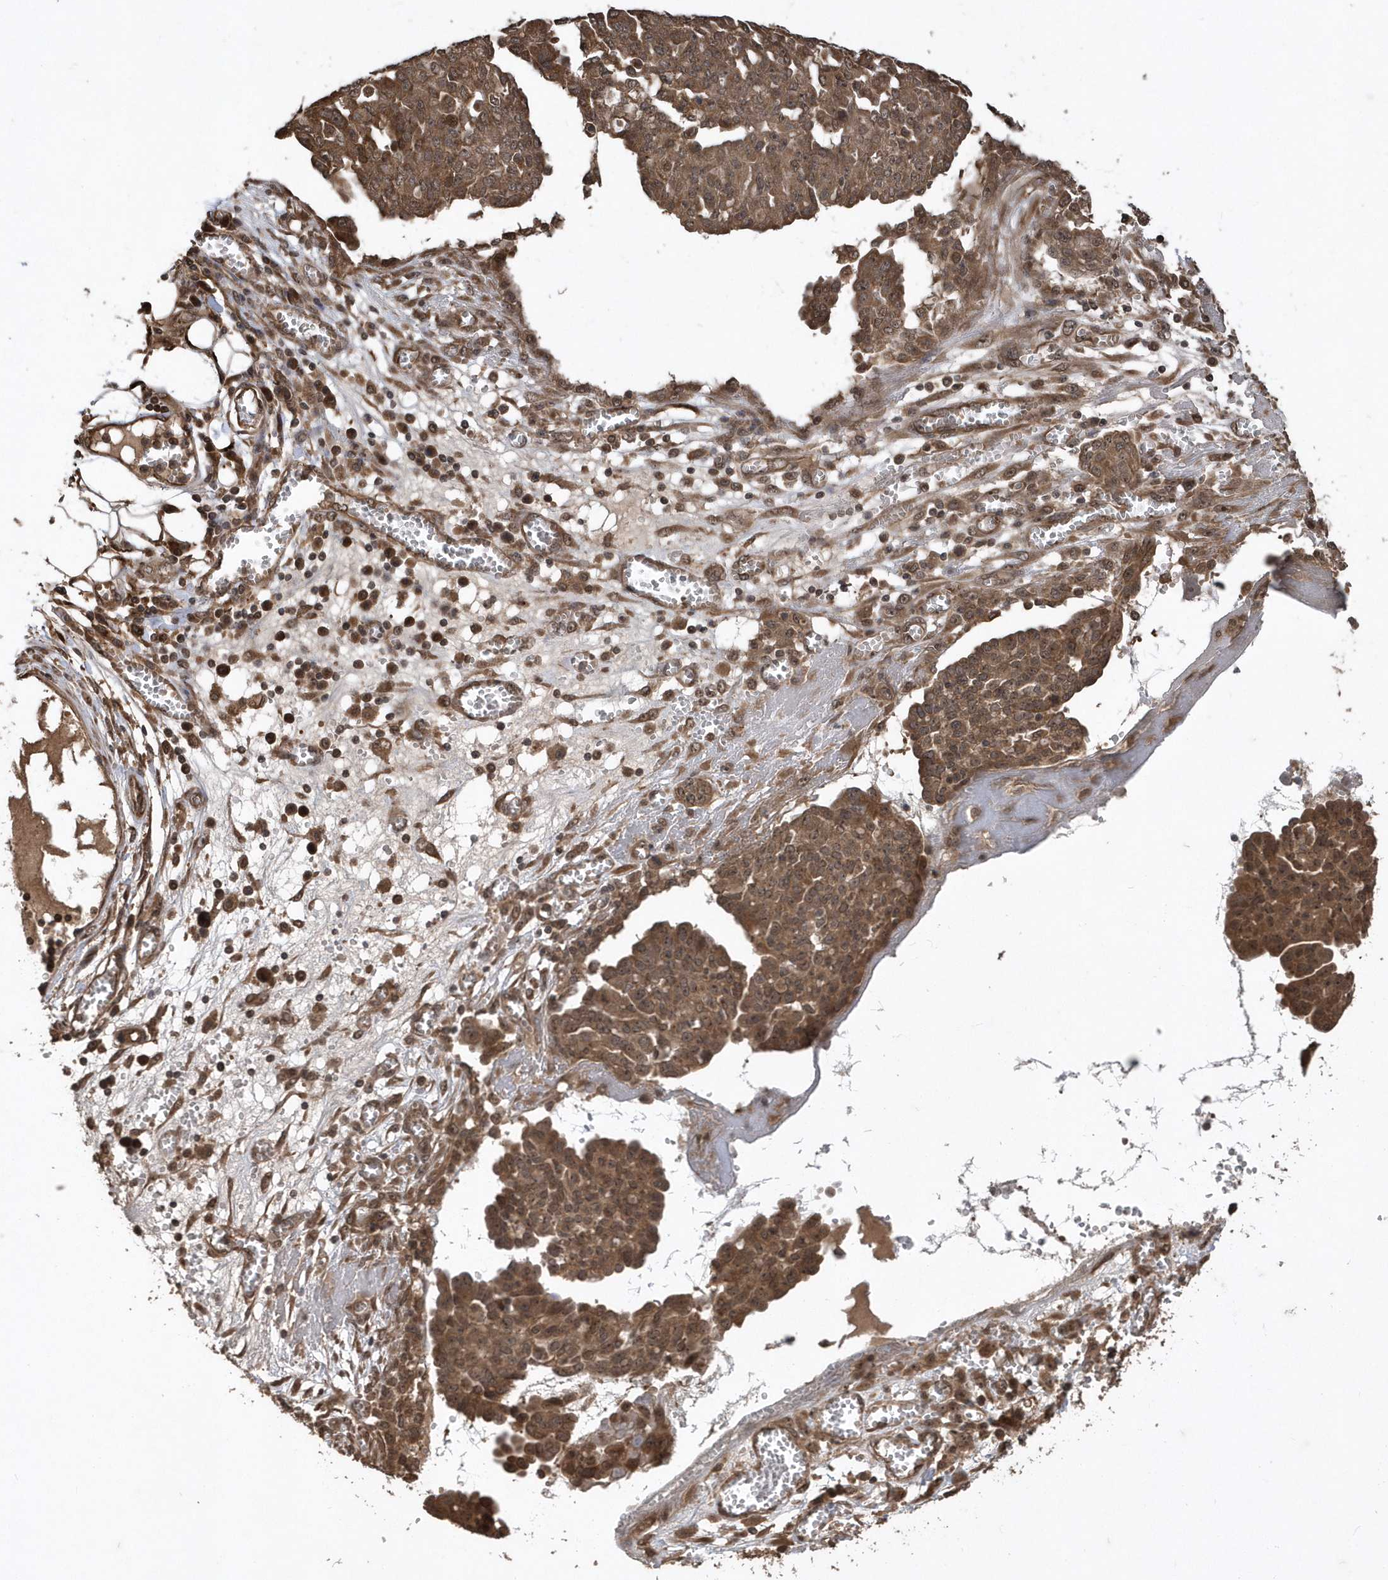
{"staining": {"intensity": "moderate", "quantity": ">75%", "location": "cytoplasmic/membranous"}, "tissue": "ovarian cancer", "cell_type": "Tumor cells", "image_type": "cancer", "snomed": [{"axis": "morphology", "description": "Cystadenocarcinoma, serous, NOS"}, {"axis": "topography", "description": "Soft tissue"}, {"axis": "topography", "description": "Ovary"}], "caption": "The histopathology image exhibits a brown stain indicating the presence of a protein in the cytoplasmic/membranous of tumor cells in ovarian cancer (serous cystadenocarcinoma).", "gene": "WASHC5", "patient": {"sex": "female", "age": 57}}